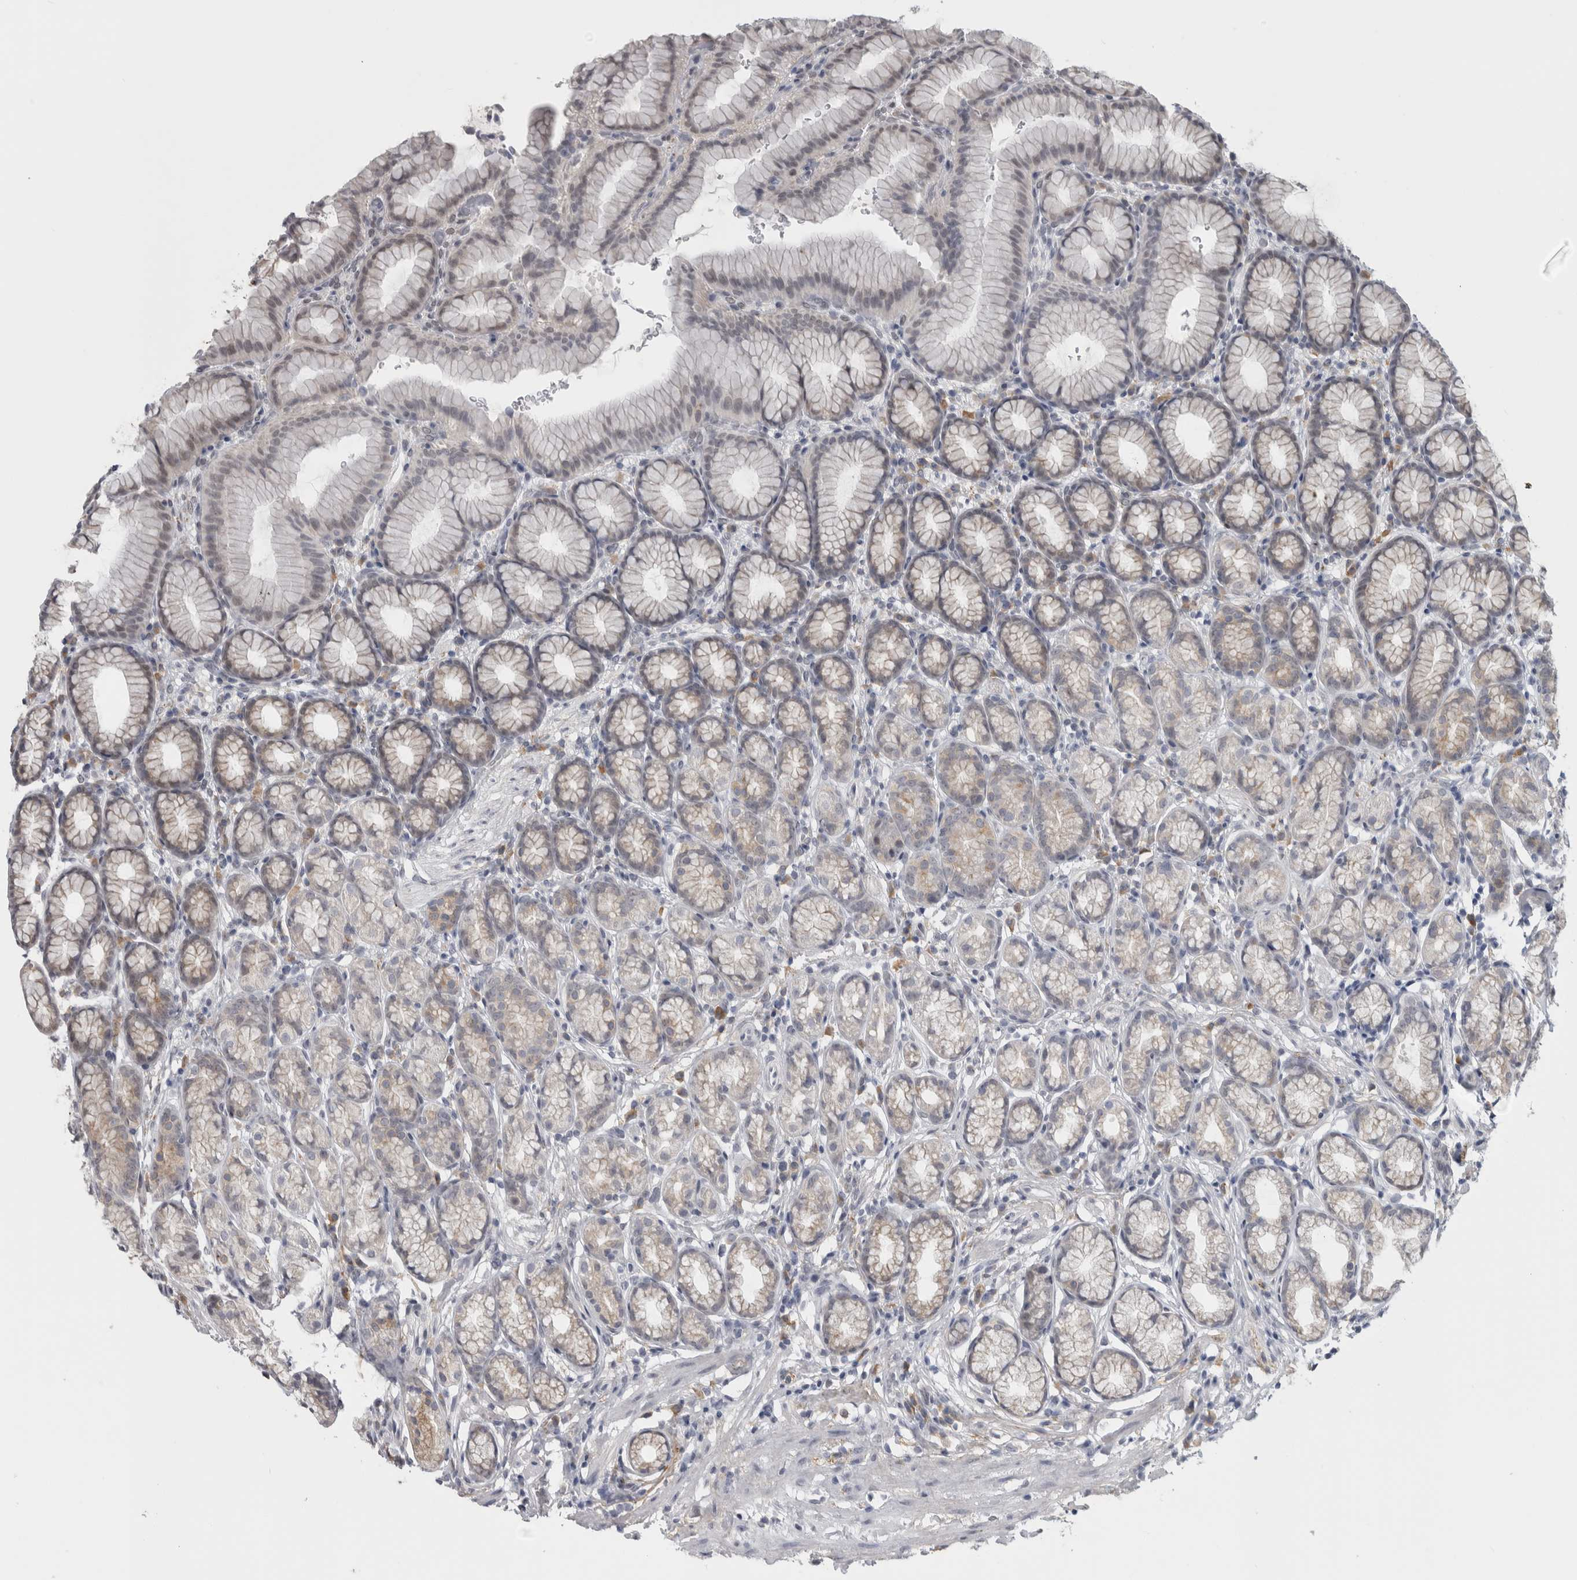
{"staining": {"intensity": "weak", "quantity": "<25%", "location": "cytoplasmic/membranous"}, "tissue": "stomach", "cell_type": "Glandular cells", "image_type": "normal", "snomed": [{"axis": "morphology", "description": "Normal tissue, NOS"}, {"axis": "topography", "description": "Stomach"}], "caption": "Immunohistochemistry (IHC) of normal stomach exhibits no expression in glandular cells. (DAB (3,3'-diaminobenzidine) IHC visualized using brightfield microscopy, high magnification).", "gene": "TMEM242", "patient": {"sex": "male", "age": 42}}